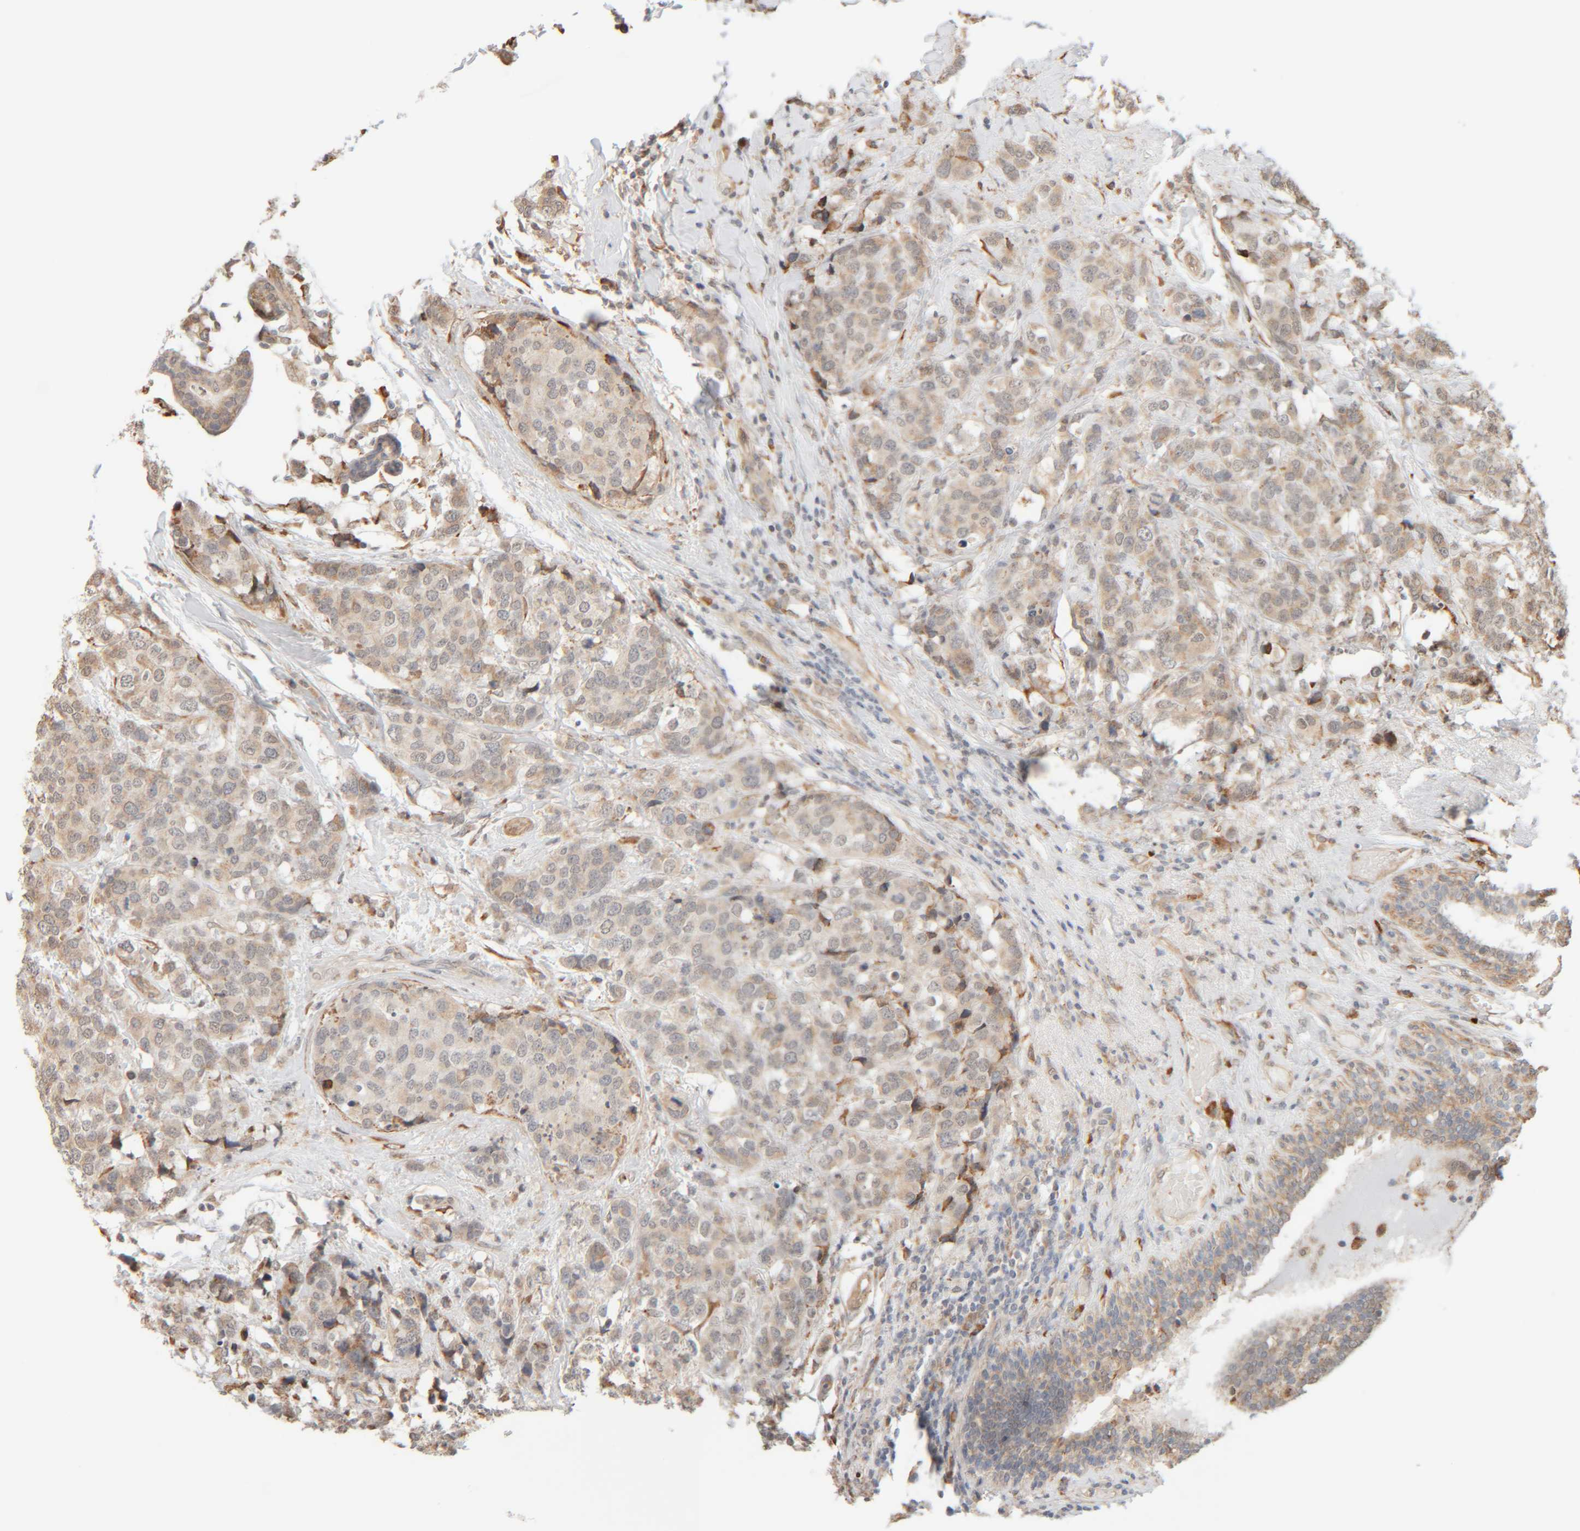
{"staining": {"intensity": "weak", "quantity": "25%-75%", "location": "cytoplasmic/membranous"}, "tissue": "breast cancer", "cell_type": "Tumor cells", "image_type": "cancer", "snomed": [{"axis": "morphology", "description": "Lobular carcinoma"}, {"axis": "topography", "description": "Breast"}], "caption": "Protein expression analysis of lobular carcinoma (breast) shows weak cytoplasmic/membranous expression in about 25%-75% of tumor cells.", "gene": "INTS1", "patient": {"sex": "female", "age": 59}}